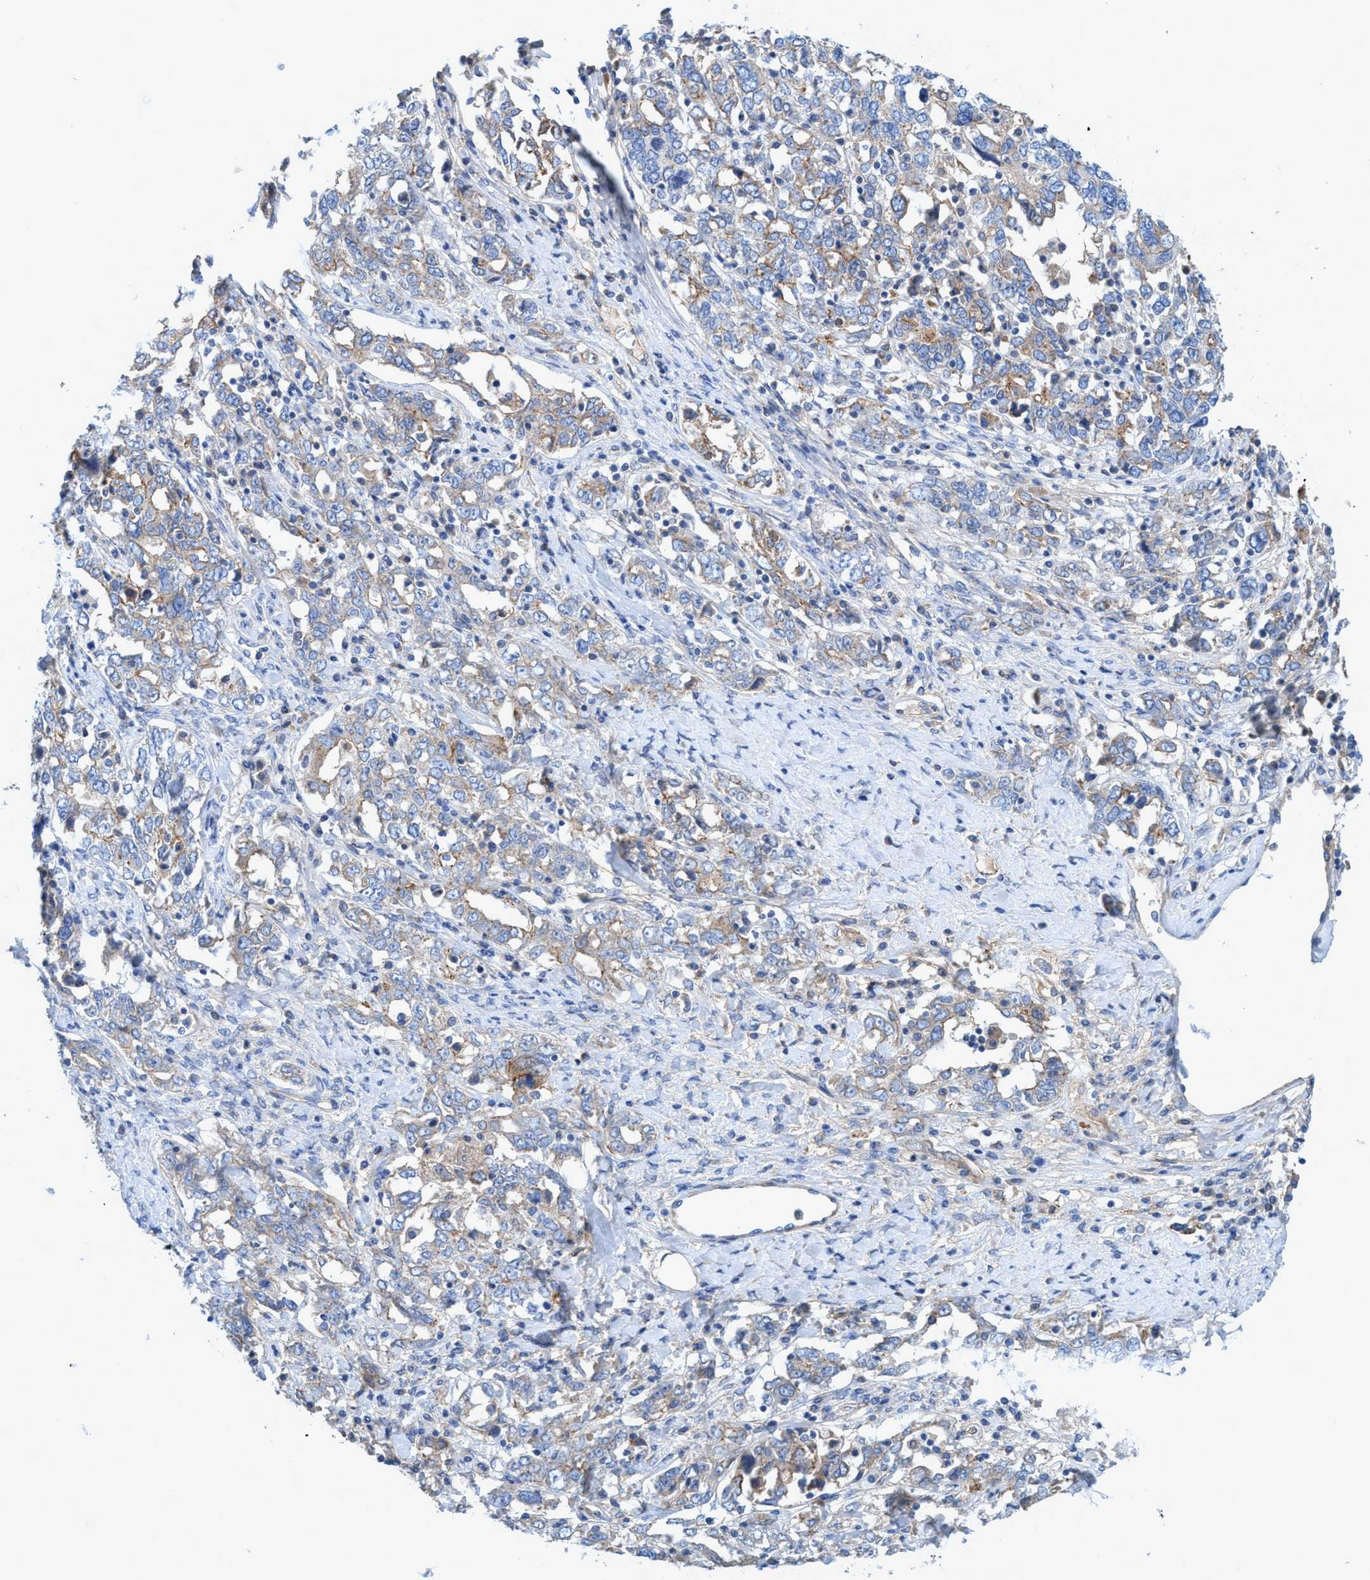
{"staining": {"intensity": "moderate", "quantity": "<25%", "location": "cytoplasmic/membranous"}, "tissue": "ovarian cancer", "cell_type": "Tumor cells", "image_type": "cancer", "snomed": [{"axis": "morphology", "description": "Carcinoma, endometroid"}, {"axis": "topography", "description": "Ovary"}], "caption": "IHC histopathology image of neoplastic tissue: ovarian endometroid carcinoma stained using immunohistochemistry (IHC) shows low levels of moderate protein expression localized specifically in the cytoplasmic/membranous of tumor cells, appearing as a cytoplasmic/membranous brown color.", "gene": "GULP1", "patient": {"sex": "female", "age": 62}}